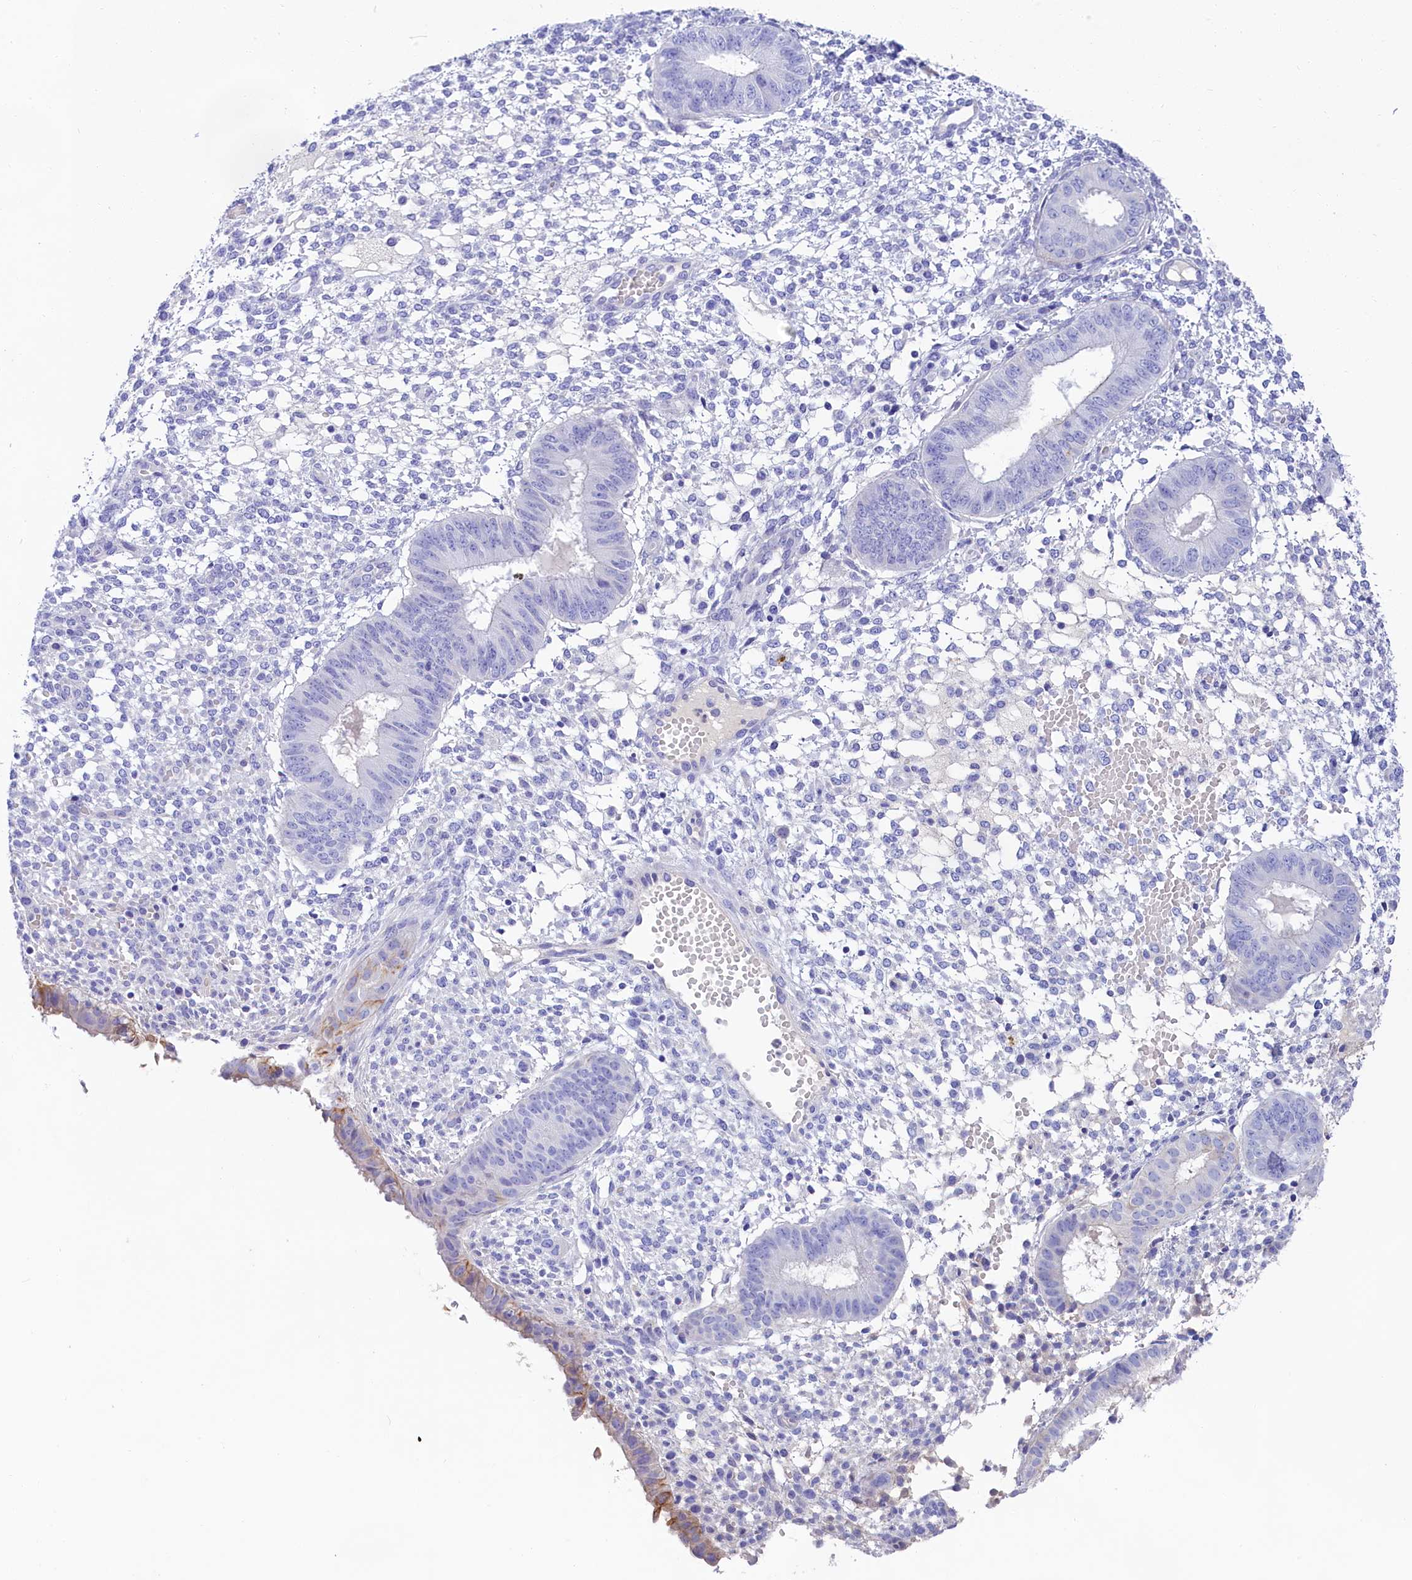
{"staining": {"intensity": "negative", "quantity": "none", "location": "none"}, "tissue": "endometrium", "cell_type": "Cells in endometrial stroma", "image_type": "normal", "snomed": [{"axis": "morphology", "description": "Normal tissue, NOS"}, {"axis": "topography", "description": "Endometrium"}], "caption": "The histopathology image exhibits no staining of cells in endometrial stroma in benign endometrium. (Brightfield microscopy of DAB (3,3'-diaminobenzidine) immunohistochemistry (IHC) at high magnification).", "gene": "SULT2A1", "patient": {"sex": "female", "age": 49}}